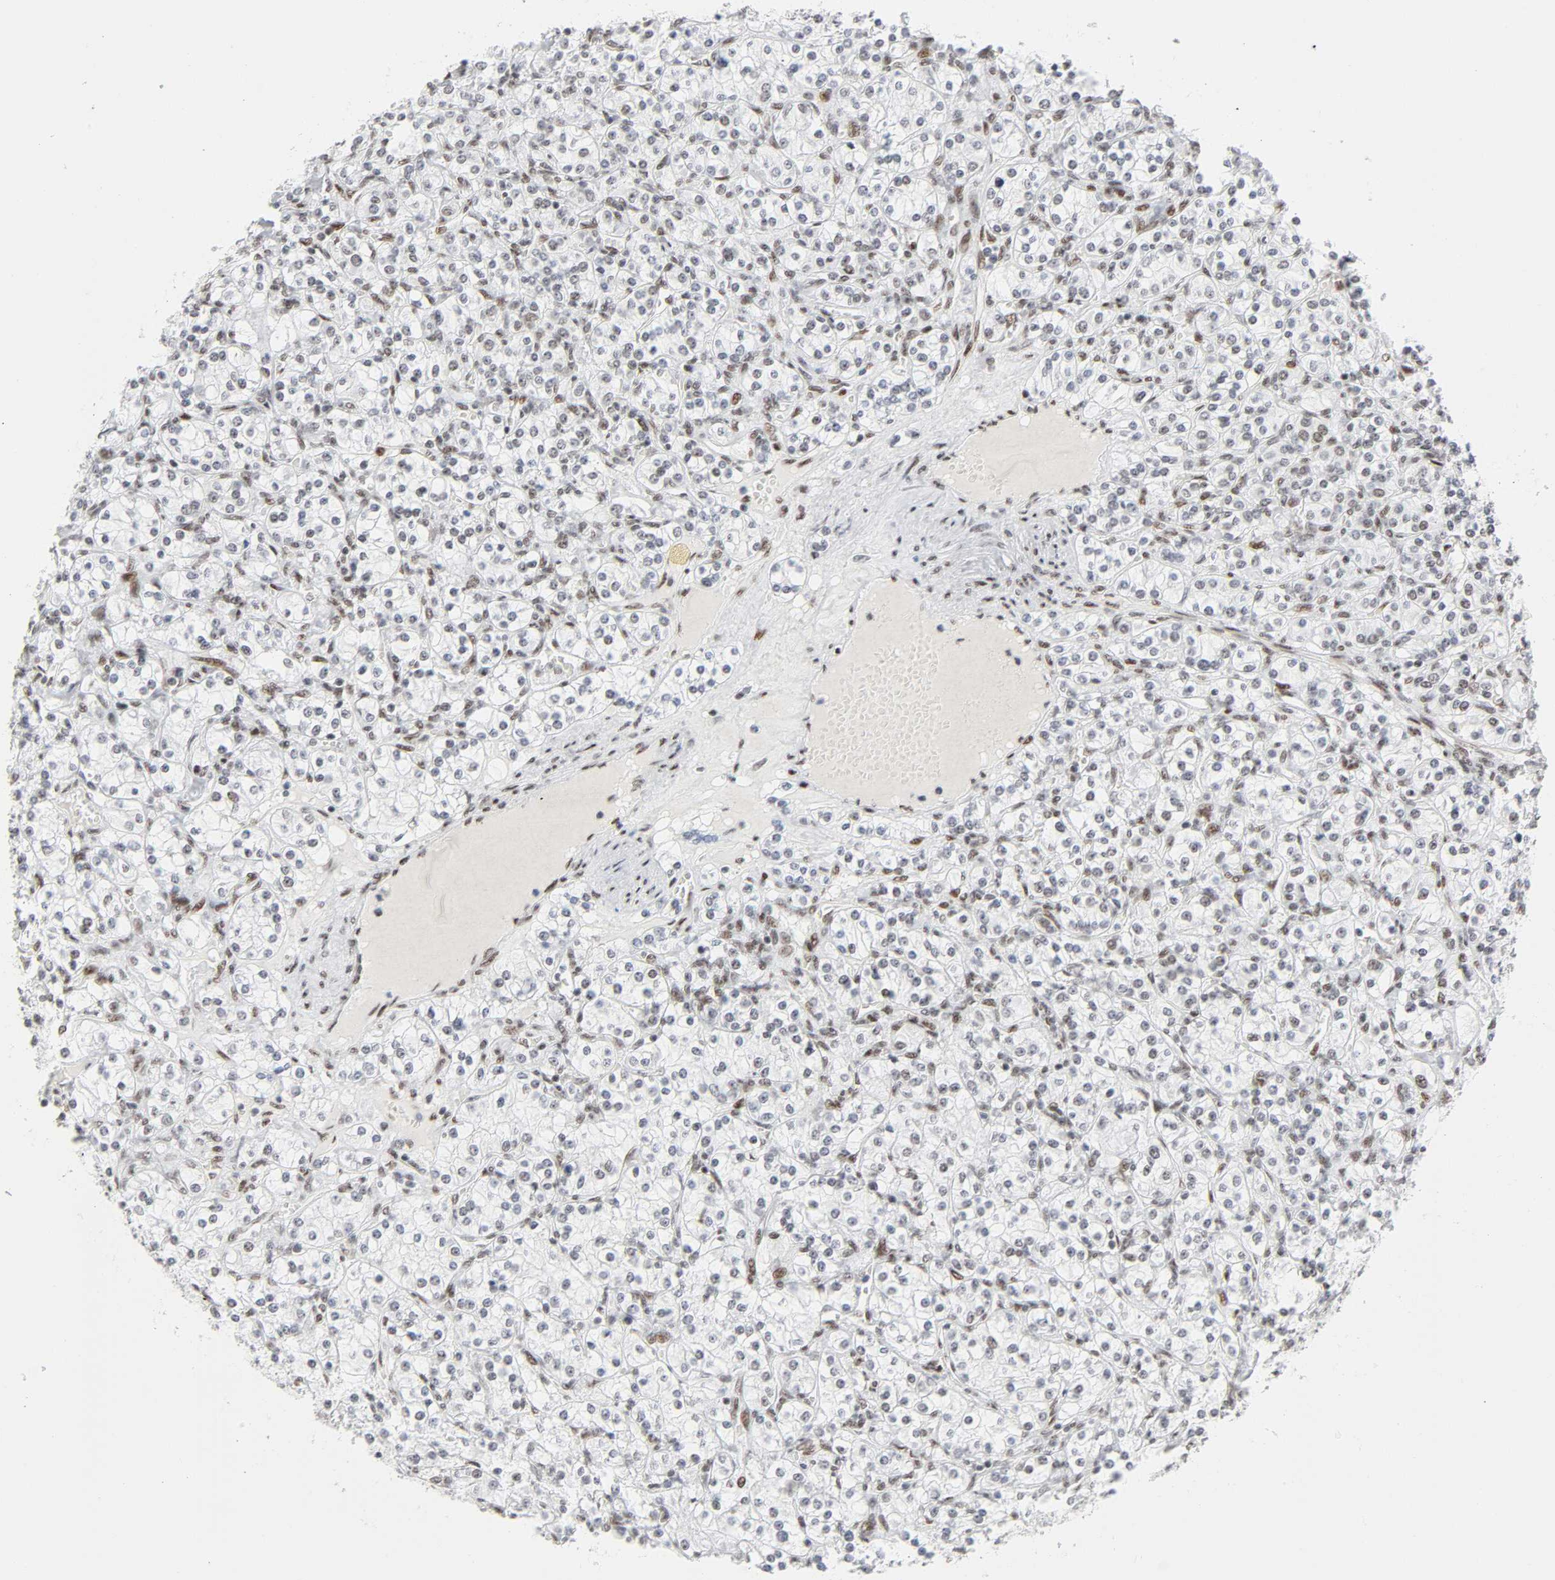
{"staining": {"intensity": "weak", "quantity": "25%-75%", "location": "nuclear"}, "tissue": "renal cancer", "cell_type": "Tumor cells", "image_type": "cancer", "snomed": [{"axis": "morphology", "description": "Adenocarcinoma, NOS"}, {"axis": "topography", "description": "Kidney"}], "caption": "Renal cancer (adenocarcinoma) was stained to show a protein in brown. There is low levels of weak nuclear positivity in approximately 25%-75% of tumor cells.", "gene": "HSF1", "patient": {"sex": "male", "age": 77}}